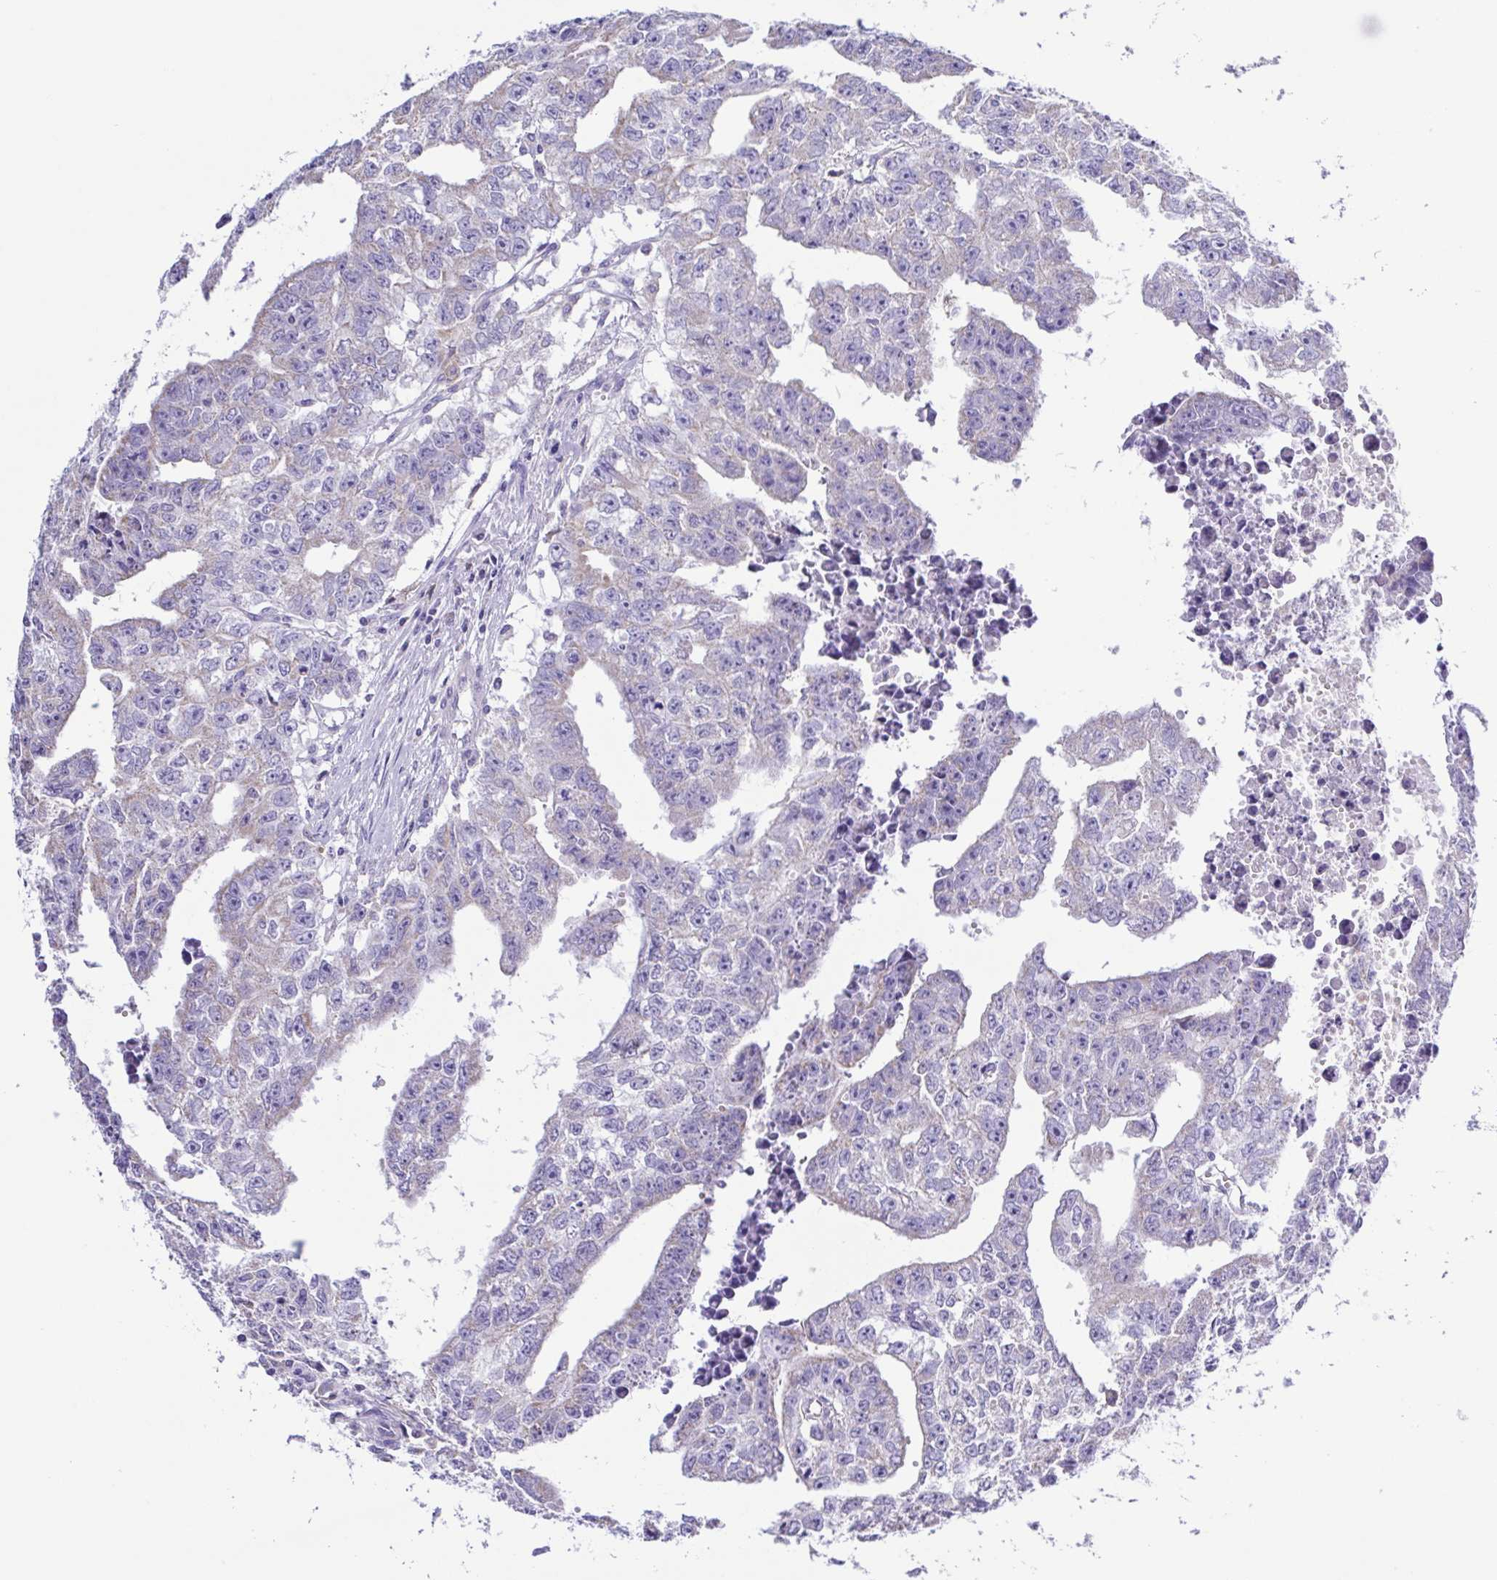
{"staining": {"intensity": "negative", "quantity": "none", "location": "none"}, "tissue": "testis cancer", "cell_type": "Tumor cells", "image_type": "cancer", "snomed": [{"axis": "morphology", "description": "Carcinoma, Embryonal, NOS"}, {"axis": "morphology", "description": "Teratoma, malignant, NOS"}, {"axis": "topography", "description": "Testis"}], "caption": "This is an immunohistochemistry (IHC) histopathology image of human testis cancer (malignant teratoma). There is no staining in tumor cells.", "gene": "CD72", "patient": {"sex": "male", "age": 24}}